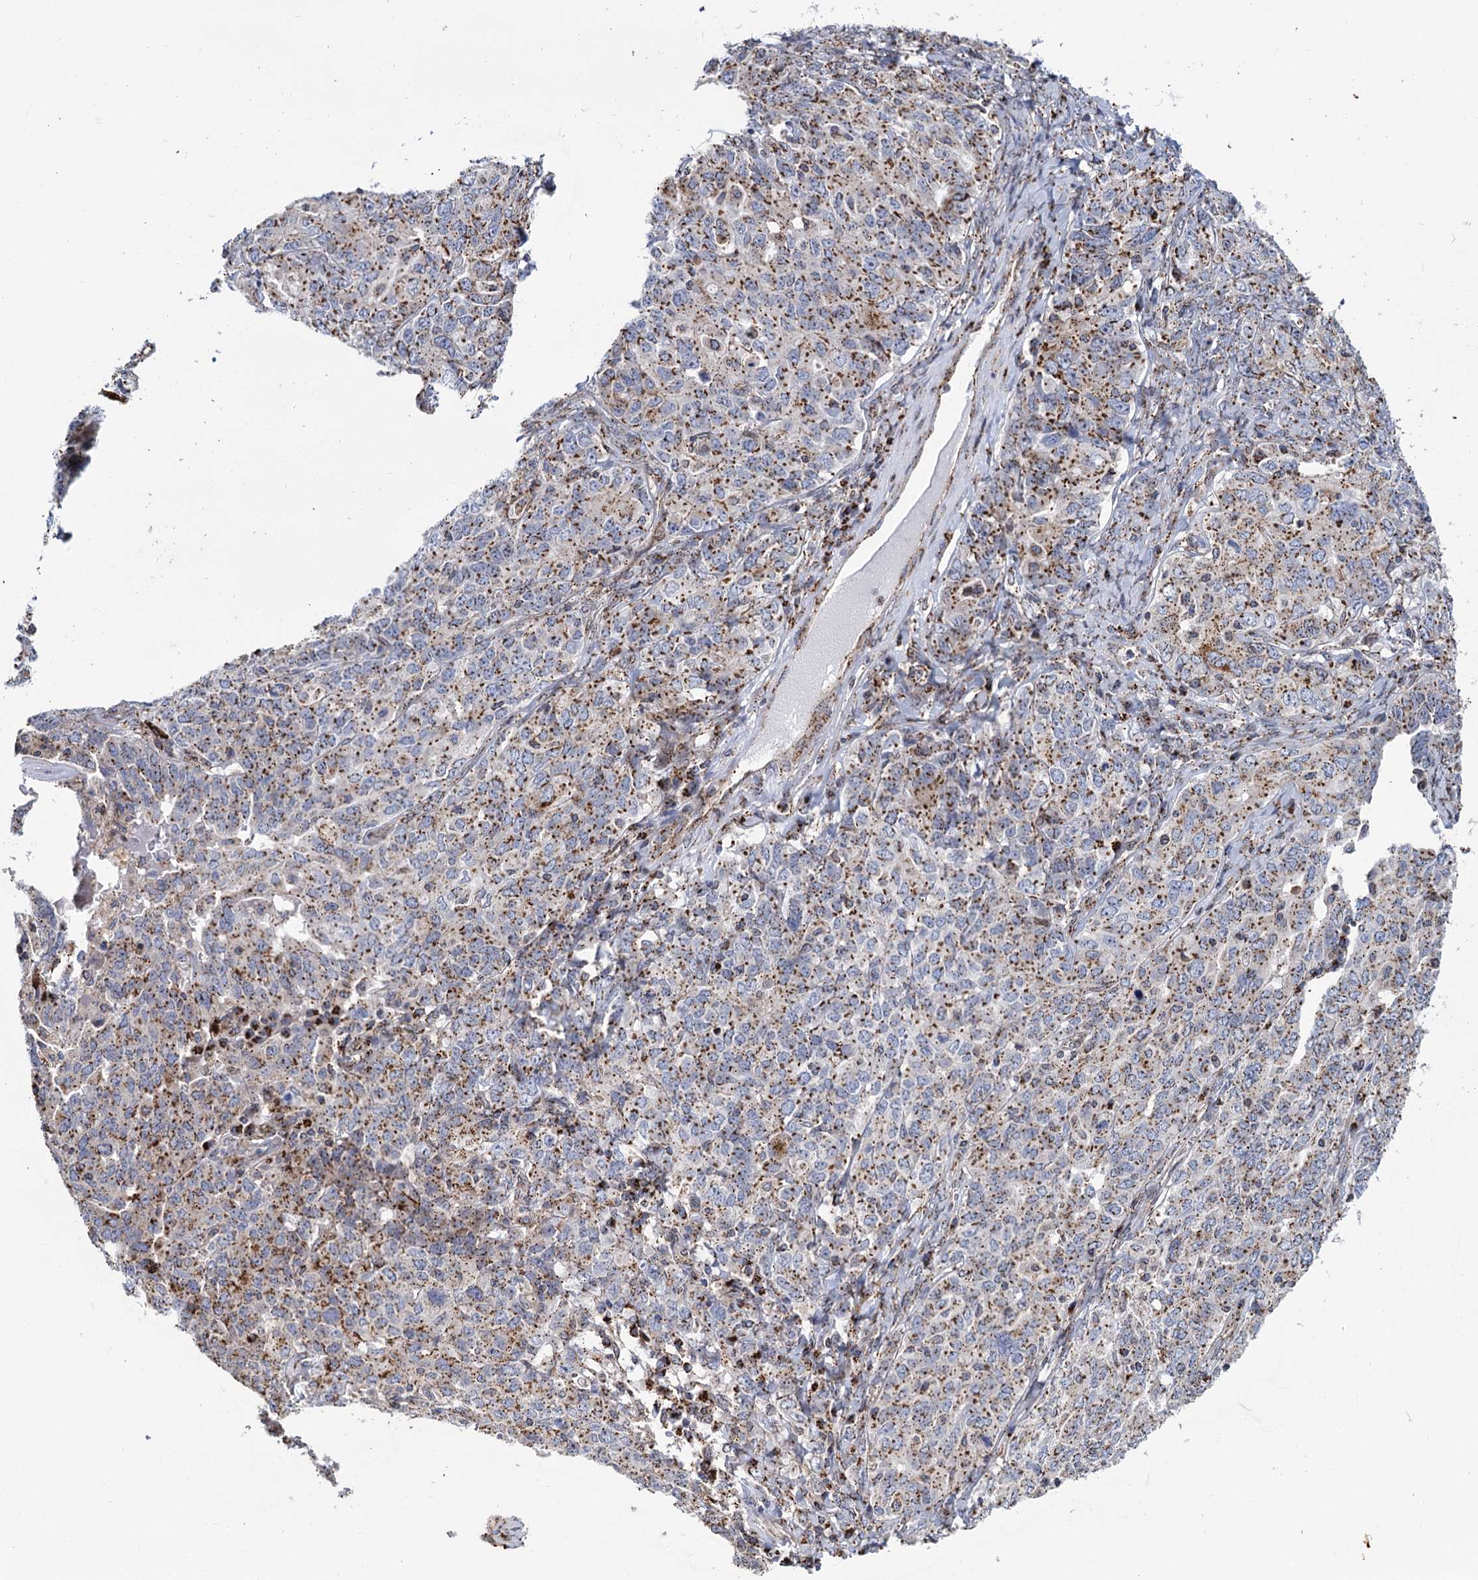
{"staining": {"intensity": "moderate", "quantity": ">75%", "location": "cytoplasmic/membranous"}, "tissue": "ovarian cancer", "cell_type": "Tumor cells", "image_type": "cancer", "snomed": [{"axis": "morphology", "description": "Carcinoma, endometroid"}, {"axis": "topography", "description": "Ovary"}], "caption": "Endometroid carcinoma (ovarian) stained with a protein marker demonstrates moderate staining in tumor cells.", "gene": "SUPT20H", "patient": {"sex": "female", "age": 62}}